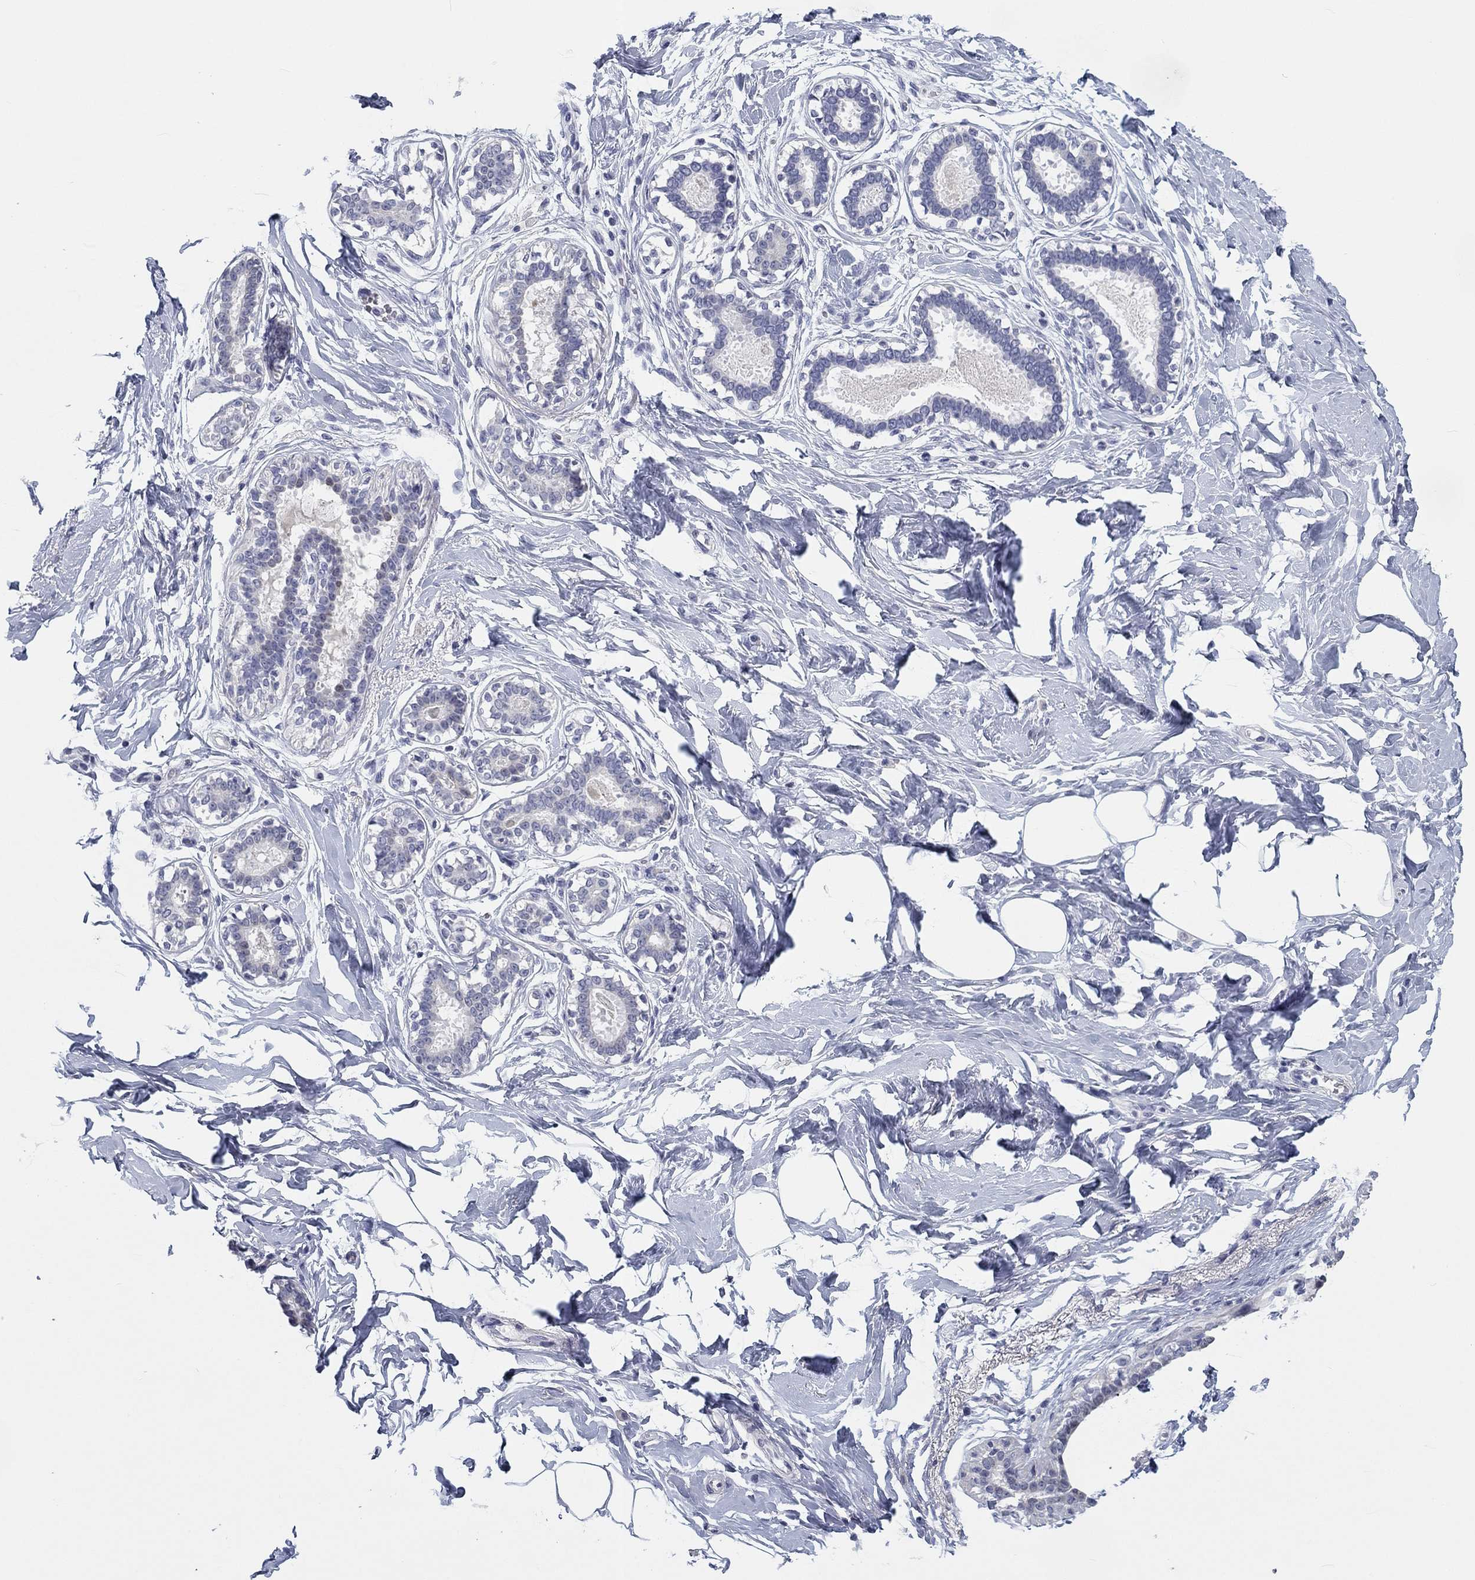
{"staining": {"intensity": "negative", "quantity": "none", "location": "none"}, "tissue": "breast", "cell_type": "Adipocytes", "image_type": "normal", "snomed": [{"axis": "morphology", "description": "Normal tissue, NOS"}, {"axis": "morphology", "description": "Lobular carcinoma, in situ"}, {"axis": "topography", "description": "Breast"}], "caption": "Immunohistochemistry (IHC) micrograph of normal breast: breast stained with DAB exhibits no significant protein staining in adipocytes. (DAB (3,3'-diaminobenzidine) immunohistochemistry, high magnification).", "gene": "CALB1", "patient": {"sex": "female", "age": 35}}